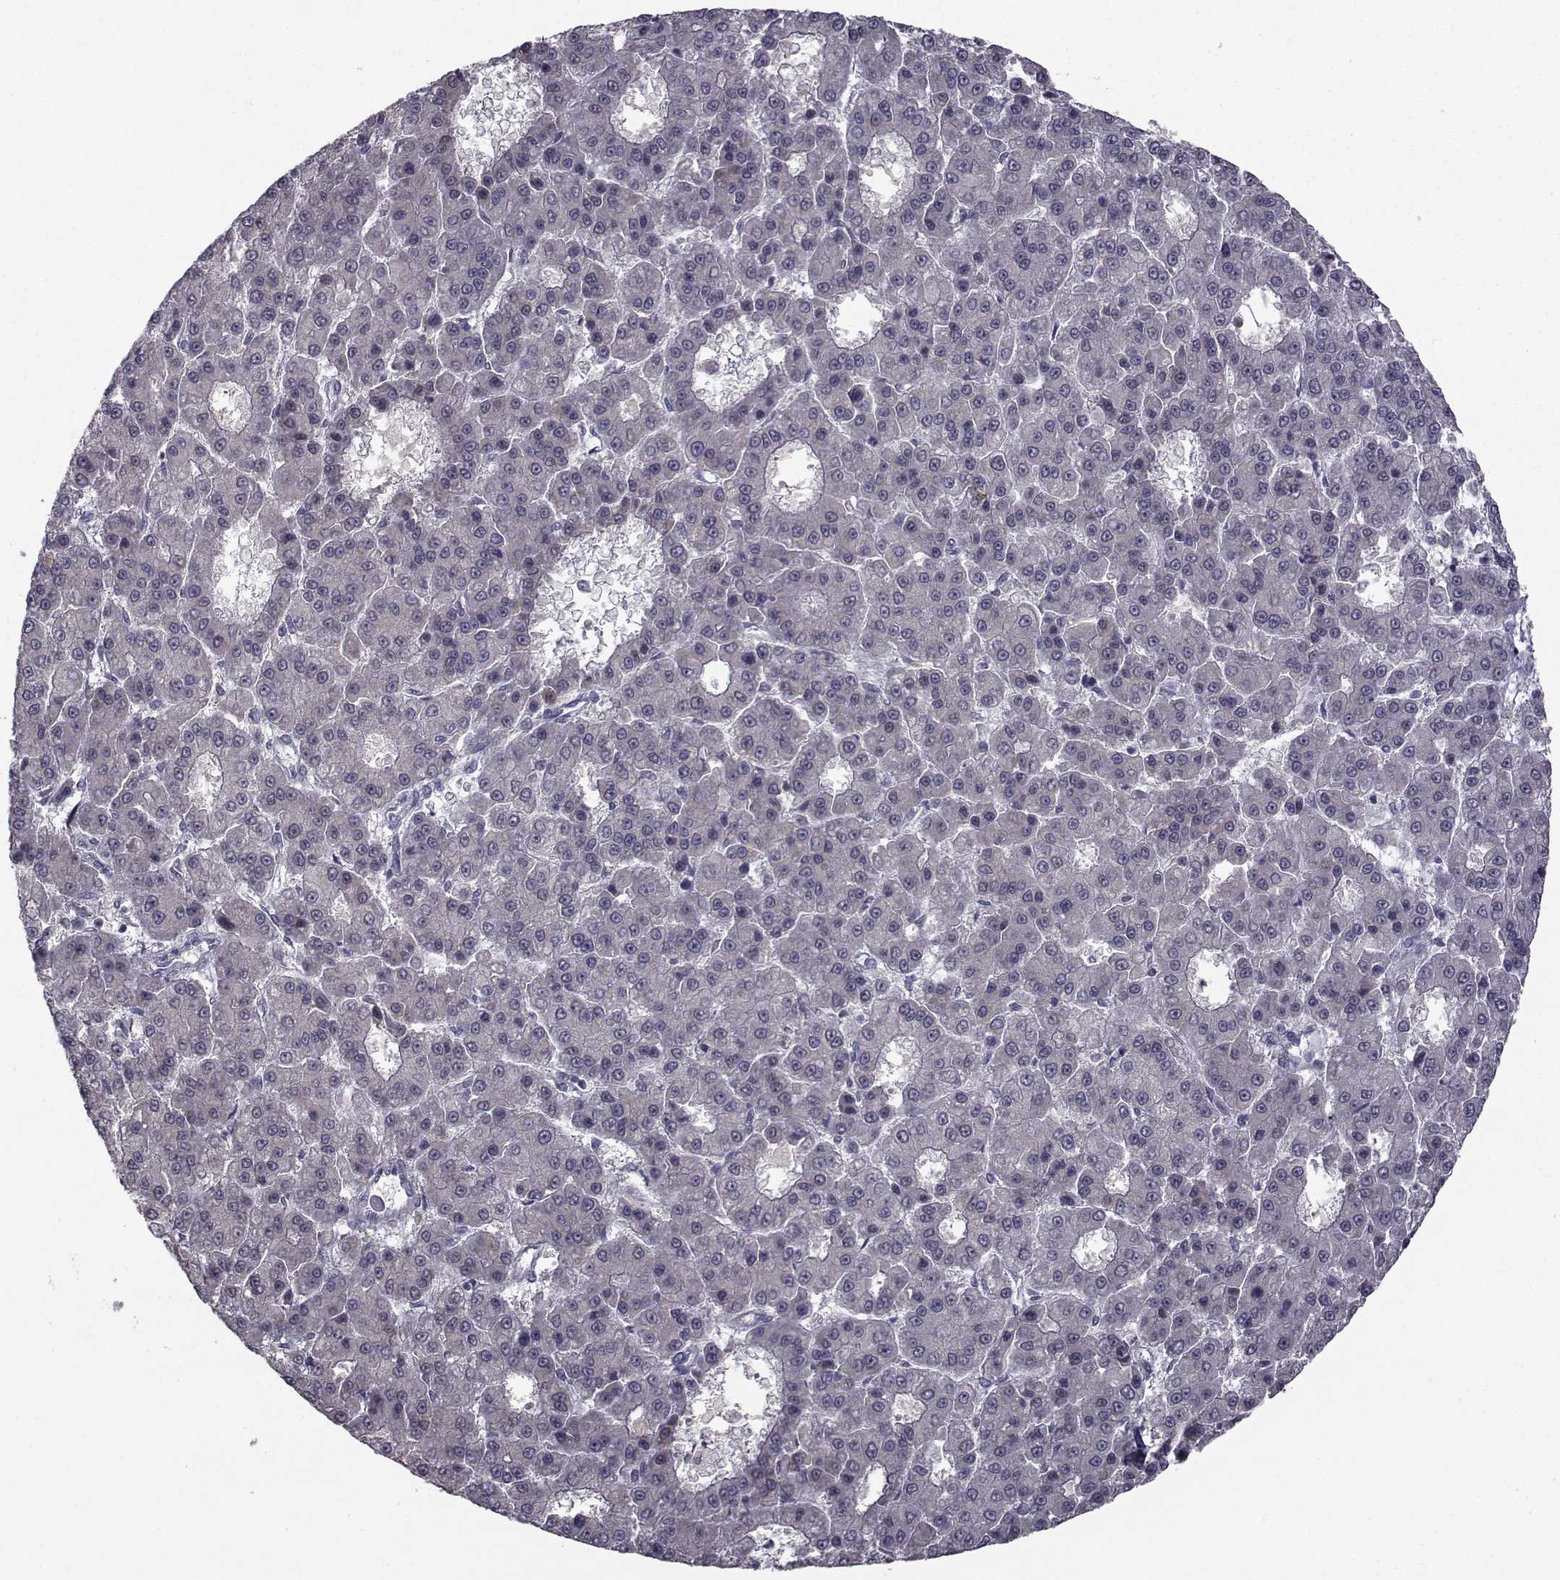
{"staining": {"intensity": "negative", "quantity": "none", "location": "none"}, "tissue": "liver cancer", "cell_type": "Tumor cells", "image_type": "cancer", "snomed": [{"axis": "morphology", "description": "Carcinoma, Hepatocellular, NOS"}, {"axis": "topography", "description": "Liver"}], "caption": "Tumor cells are negative for brown protein staining in liver hepatocellular carcinoma.", "gene": "FDXR", "patient": {"sex": "male", "age": 70}}